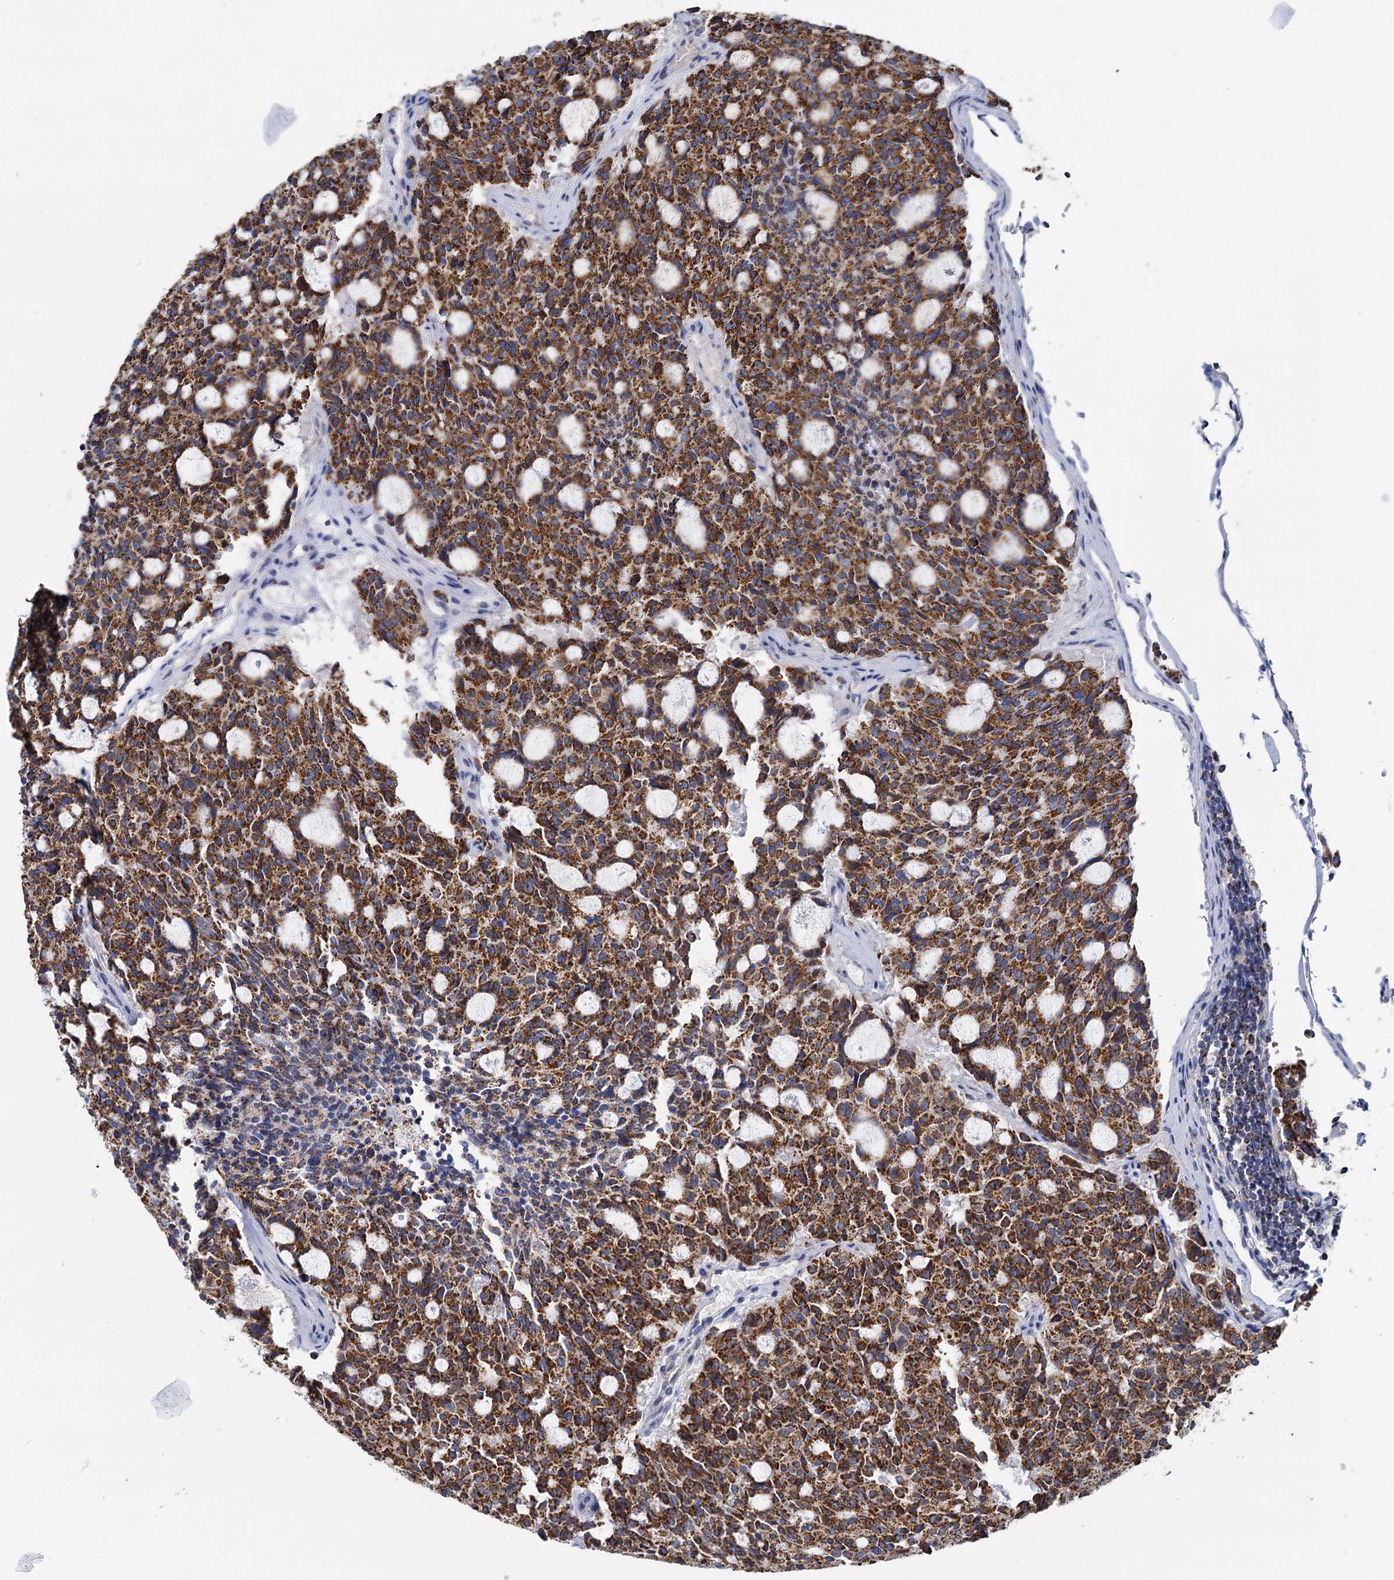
{"staining": {"intensity": "strong", "quantity": ">75%", "location": "cytoplasmic/membranous"}, "tissue": "carcinoid", "cell_type": "Tumor cells", "image_type": "cancer", "snomed": [{"axis": "morphology", "description": "Carcinoid, malignant, NOS"}, {"axis": "topography", "description": "Pancreas"}], "caption": "Carcinoid (malignant) tissue reveals strong cytoplasmic/membranous positivity in approximately >75% of tumor cells Immunohistochemistry stains the protein of interest in brown and the nuclei are stained blue.", "gene": "CCP110", "patient": {"sex": "female", "age": 54}}